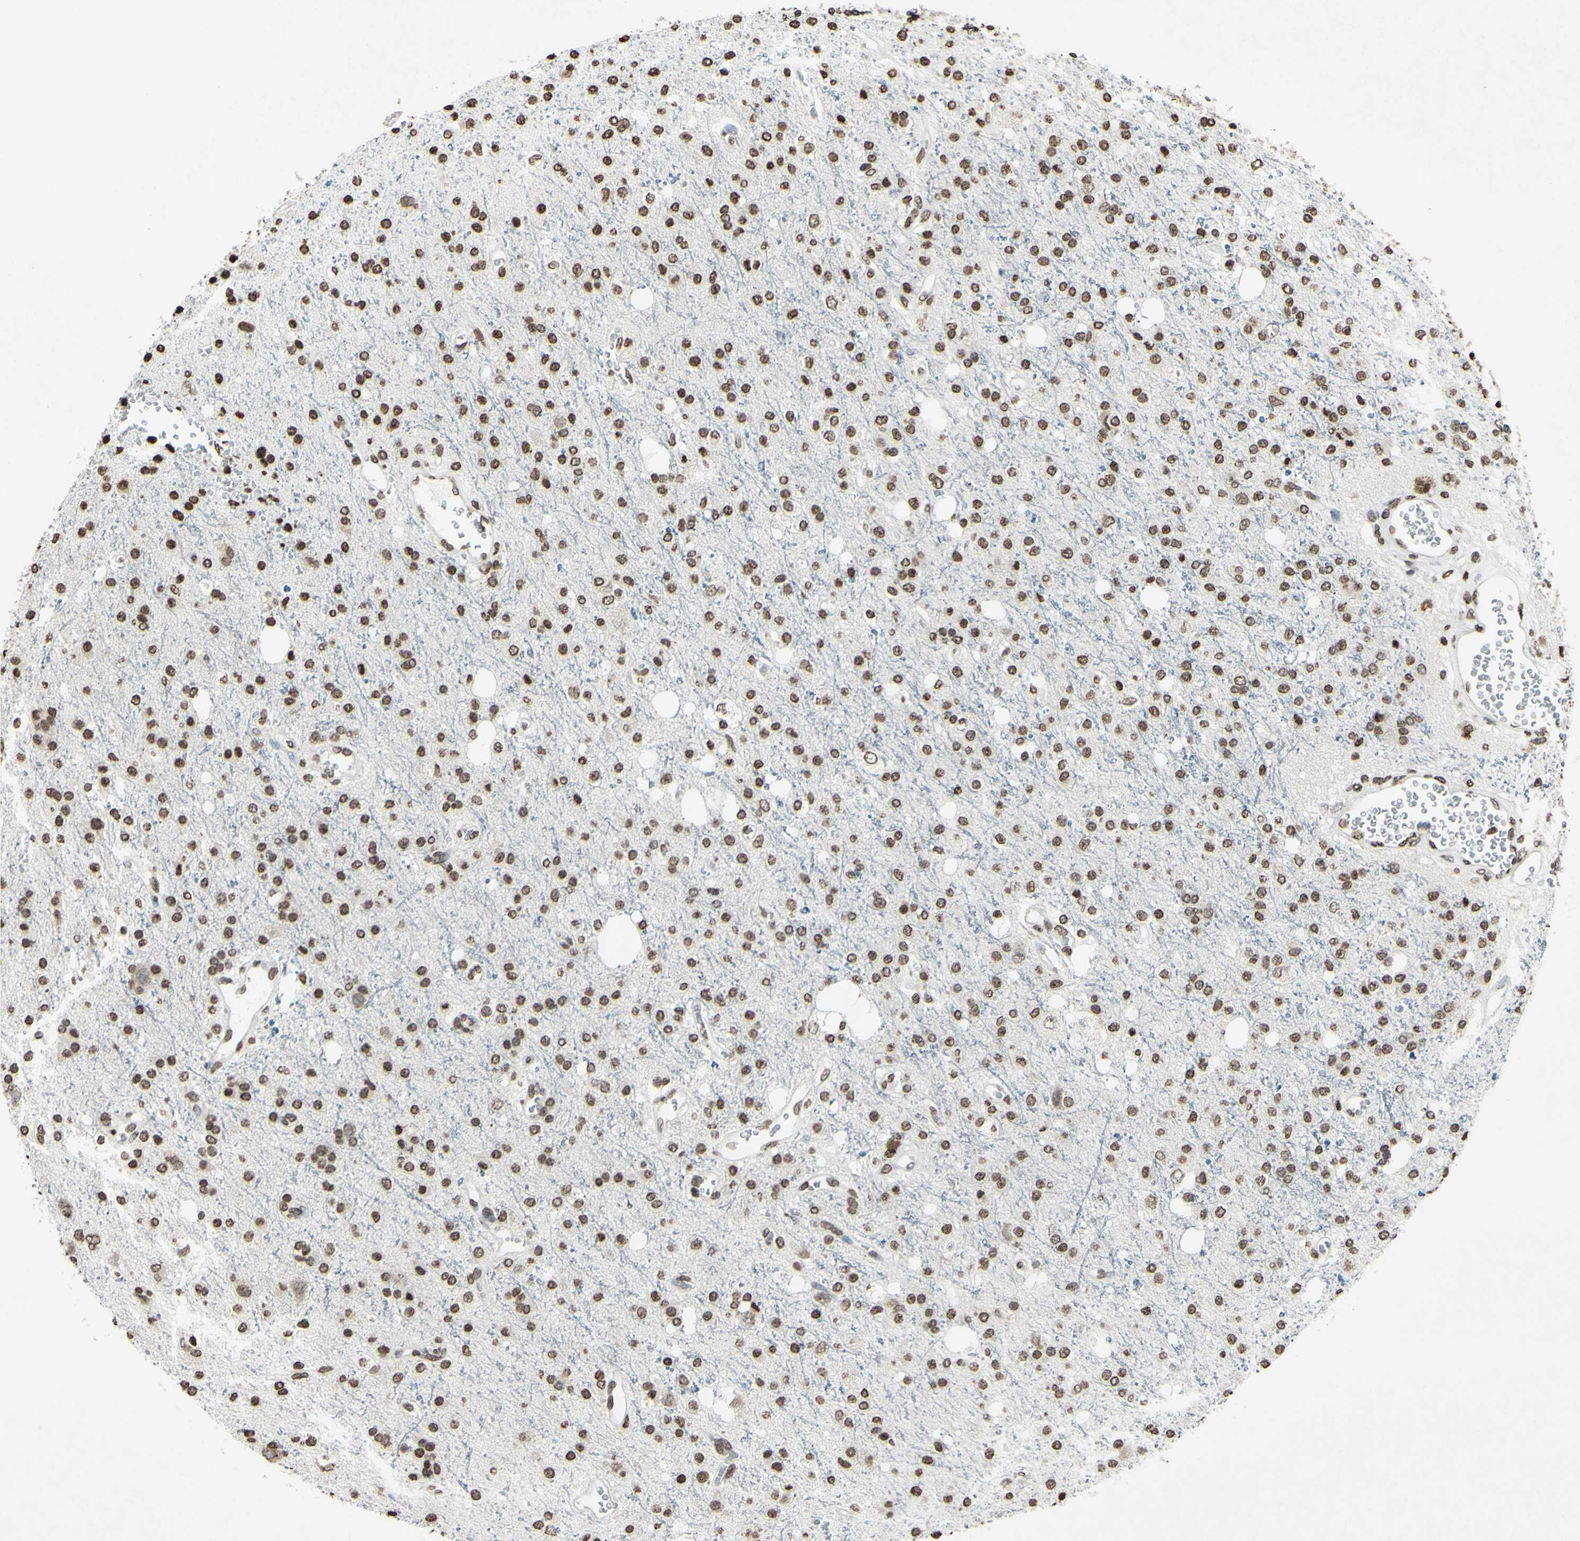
{"staining": {"intensity": "weak", "quantity": ">75%", "location": "nuclear"}, "tissue": "glioma", "cell_type": "Tumor cells", "image_type": "cancer", "snomed": [{"axis": "morphology", "description": "Glioma, malignant, High grade"}, {"axis": "topography", "description": "Brain"}], "caption": "High-grade glioma (malignant) tissue shows weak nuclear expression in approximately >75% of tumor cells, visualized by immunohistochemistry. Nuclei are stained in blue.", "gene": "CD79B", "patient": {"sex": "male", "age": 47}}